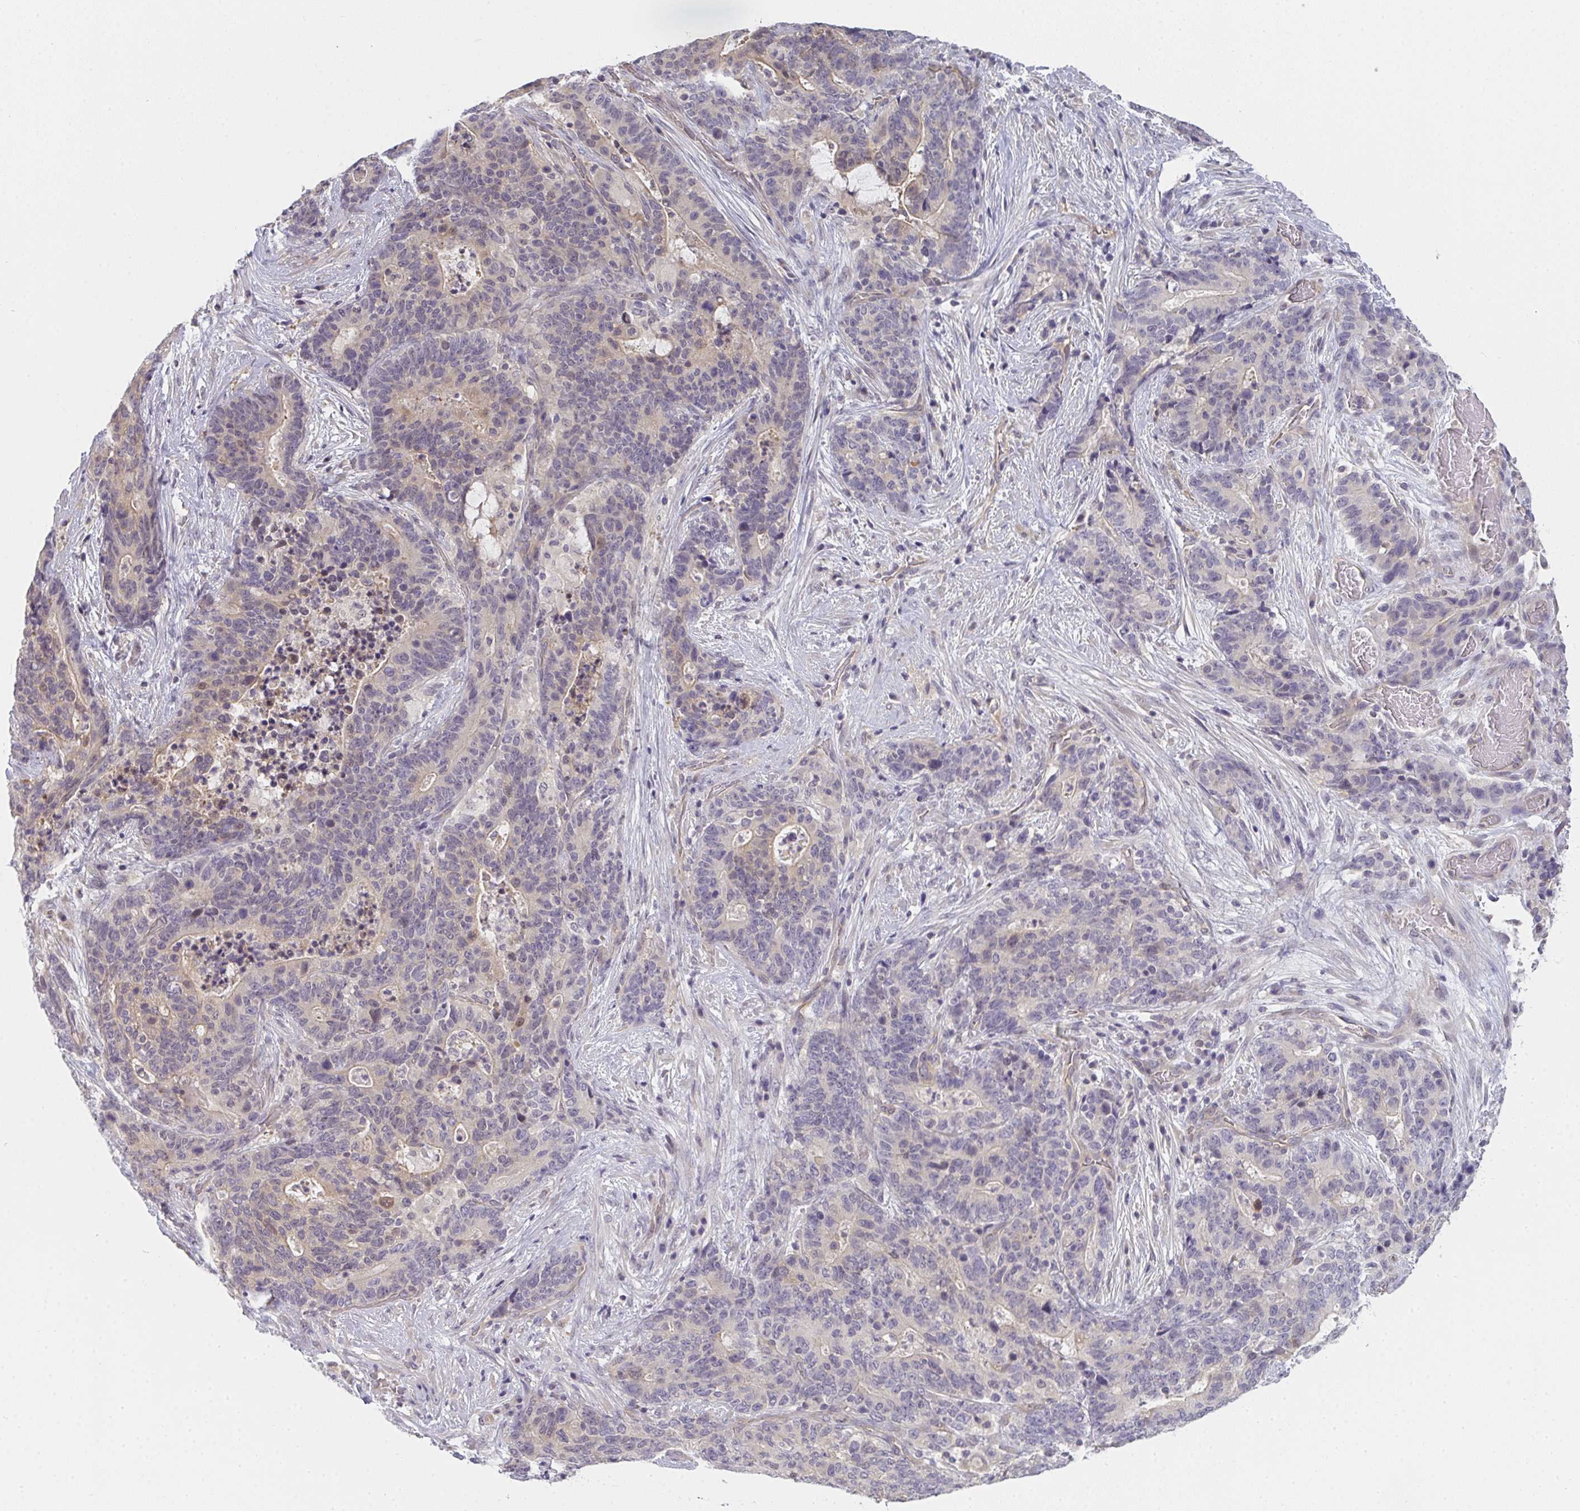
{"staining": {"intensity": "weak", "quantity": "<25%", "location": "nuclear"}, "tissue": "stomach cancer", "cell_type": "Tumor cells", "image_type": "cancer", "snomed": [{"axis": "morphology", "description": "Normal tissue, NOS"}, {"axis": "morphology", "description": "Adenocarcinoma, NOS"}, {"axis": "topography", "description": "Stomach"}], "caption": "Tumor cells show no significant protein staining in stomach cancer (adenocarcinoma).", "gene": "GSDMB", "patient": {"sex": "female", "age": 64}}